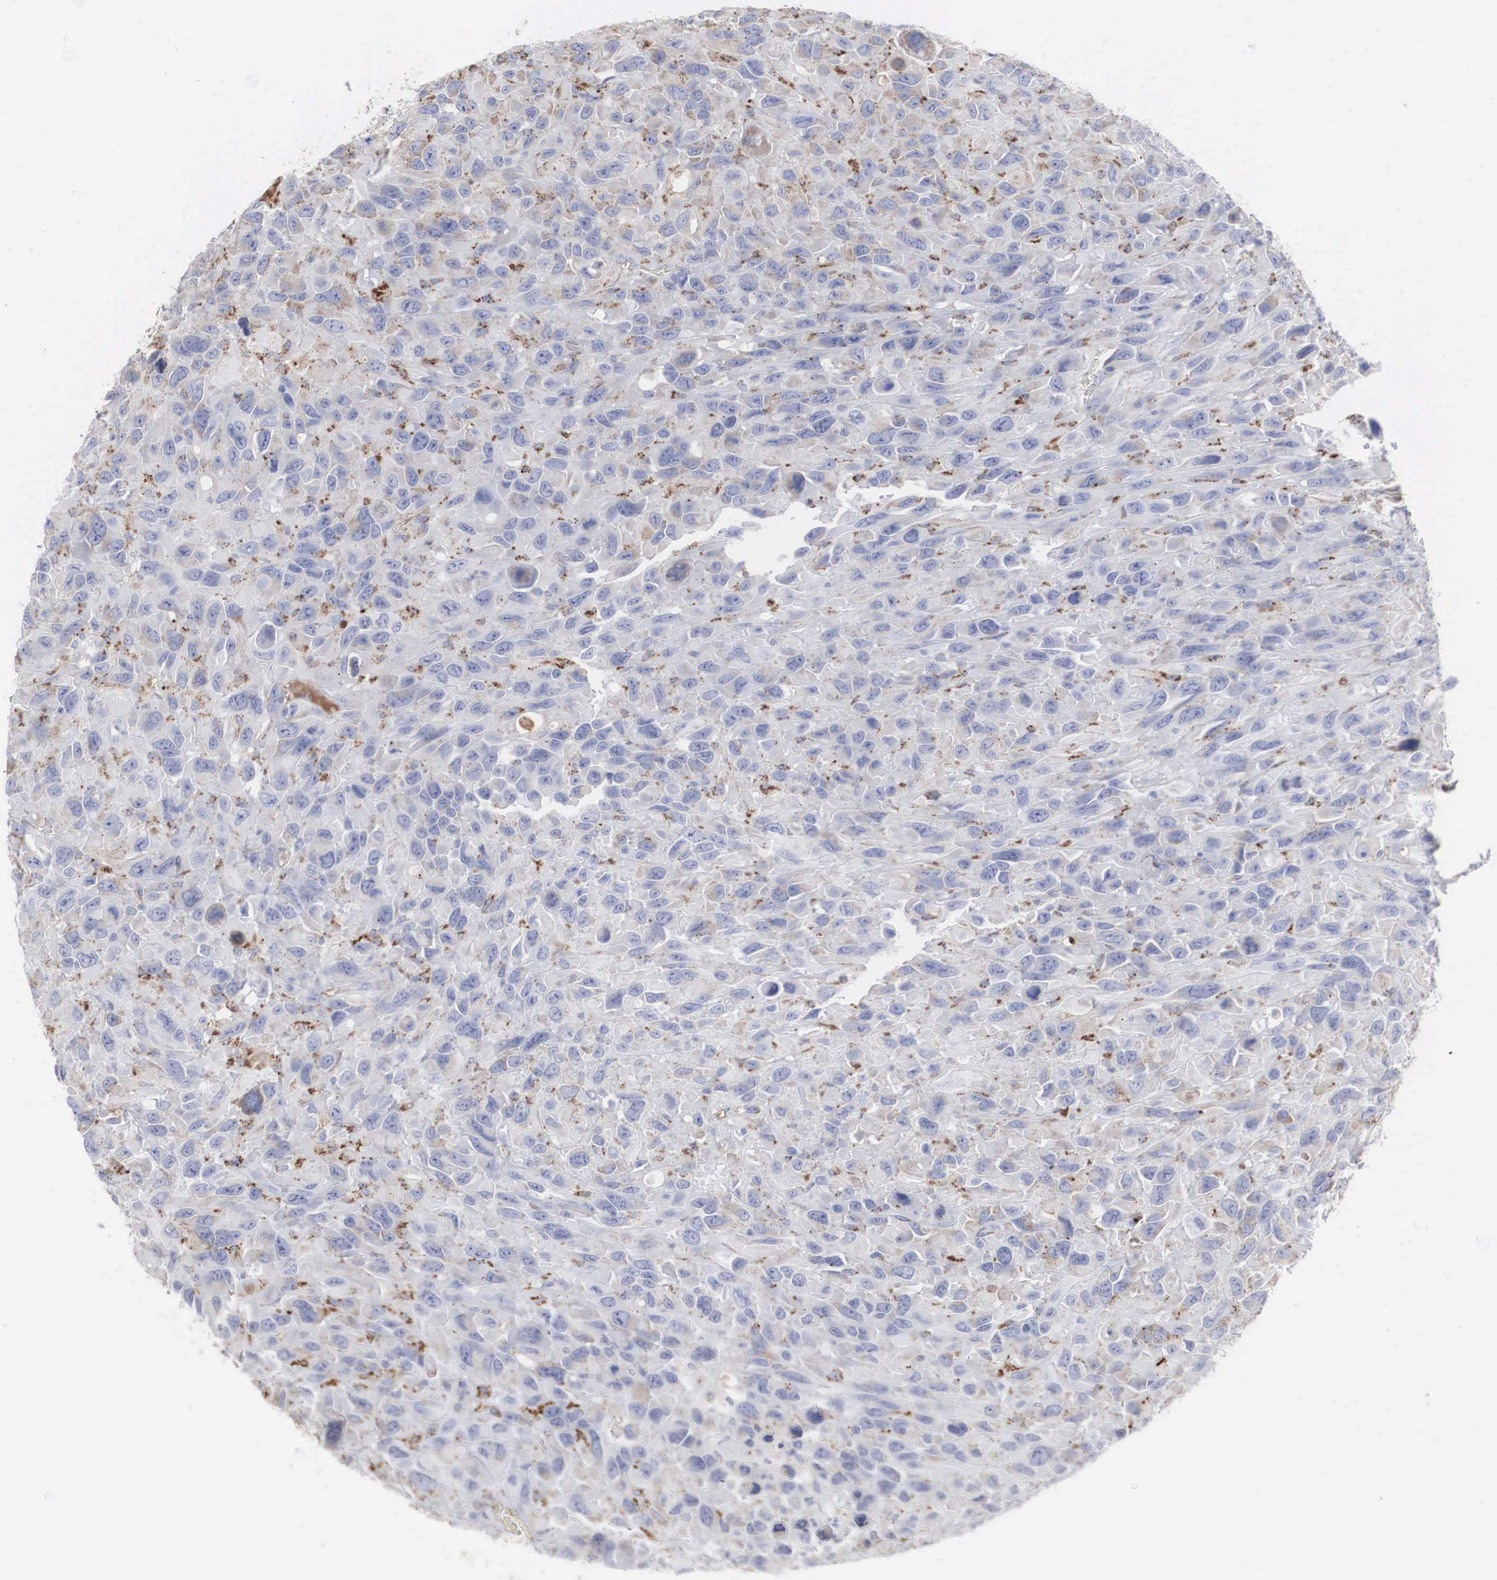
{"staining": {"intensity": "moderate", "quantity": "25%-75%", "location": "cytoplasmic/membranous"}, "tissue": "renal cancer", "cell_type": "Tumor cells", "image_type": "cancer", "snomed": [{"axis": "morphology", "description": "Adenocarcinoma, NOS"}, {"axis": "topography", "description": "Kidney"}], "caption": "Moderate cytoplasmic/membranous staining is identified in approximately 25%-75% of tumor cells in renal cancer.", "gene": "LGALS3BP", "patient": {"sex": "male", "age": 79}}